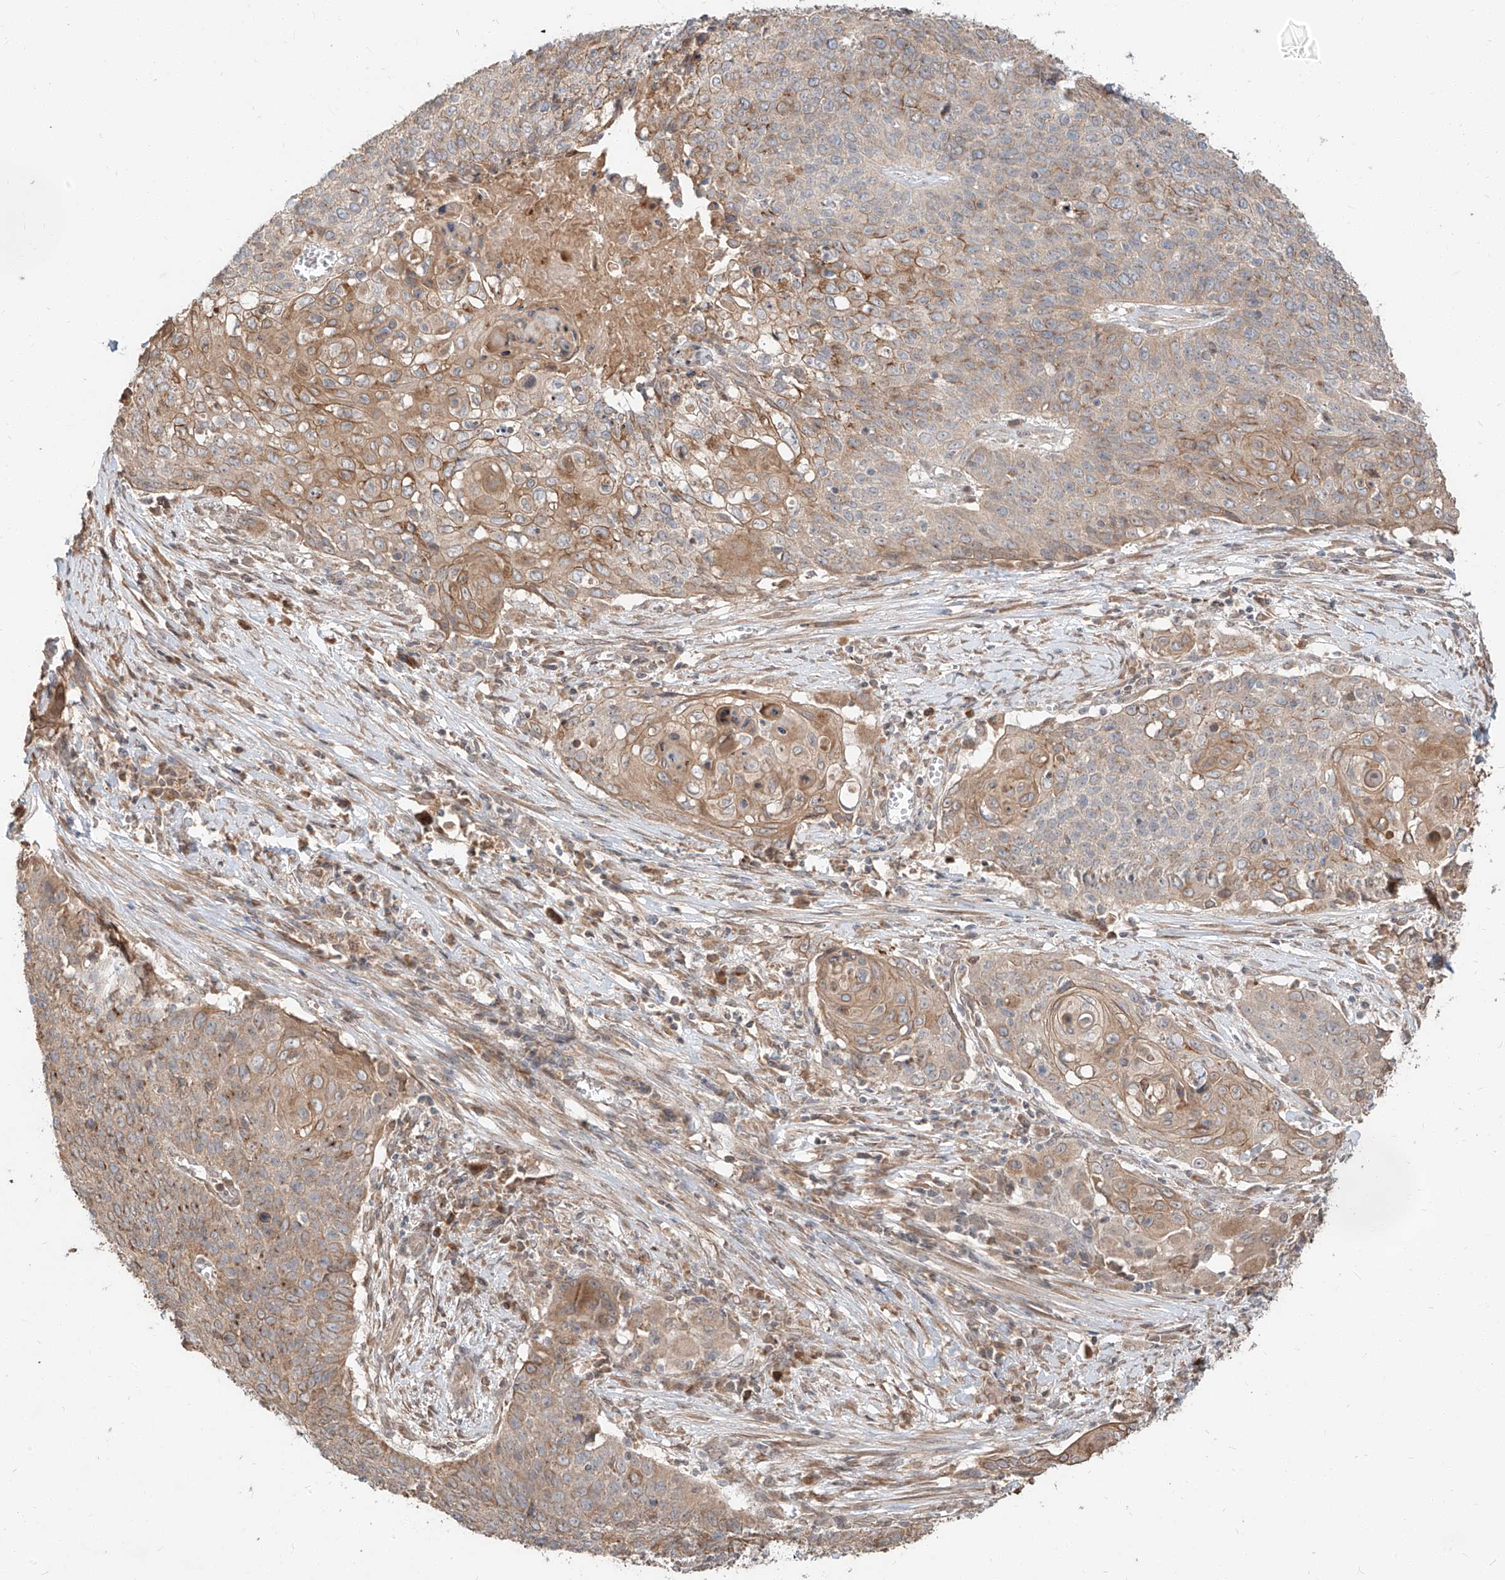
{"staining": {"intensity": "weak", "quantity": "25%-75%", "location": "cytoplasmic/membranous"}, "tissue": "cervical cancer", "cell_type": "Tumor cells", "image_type": "cancer", "snomed": [{"axis": "morphology", "description": "Squamous cell carcinoma, NOS"}, {"axis": "topography", "description": "Cervix"}], "caption": "Immunohistochemistry of human cervical cancer demonstrates low levels of weak cytoplasmic/membranous positivity in approximately 25%-75% of tumor cells.", "gene": "STX19", "patient": {"sex": "female", "age": 39}}